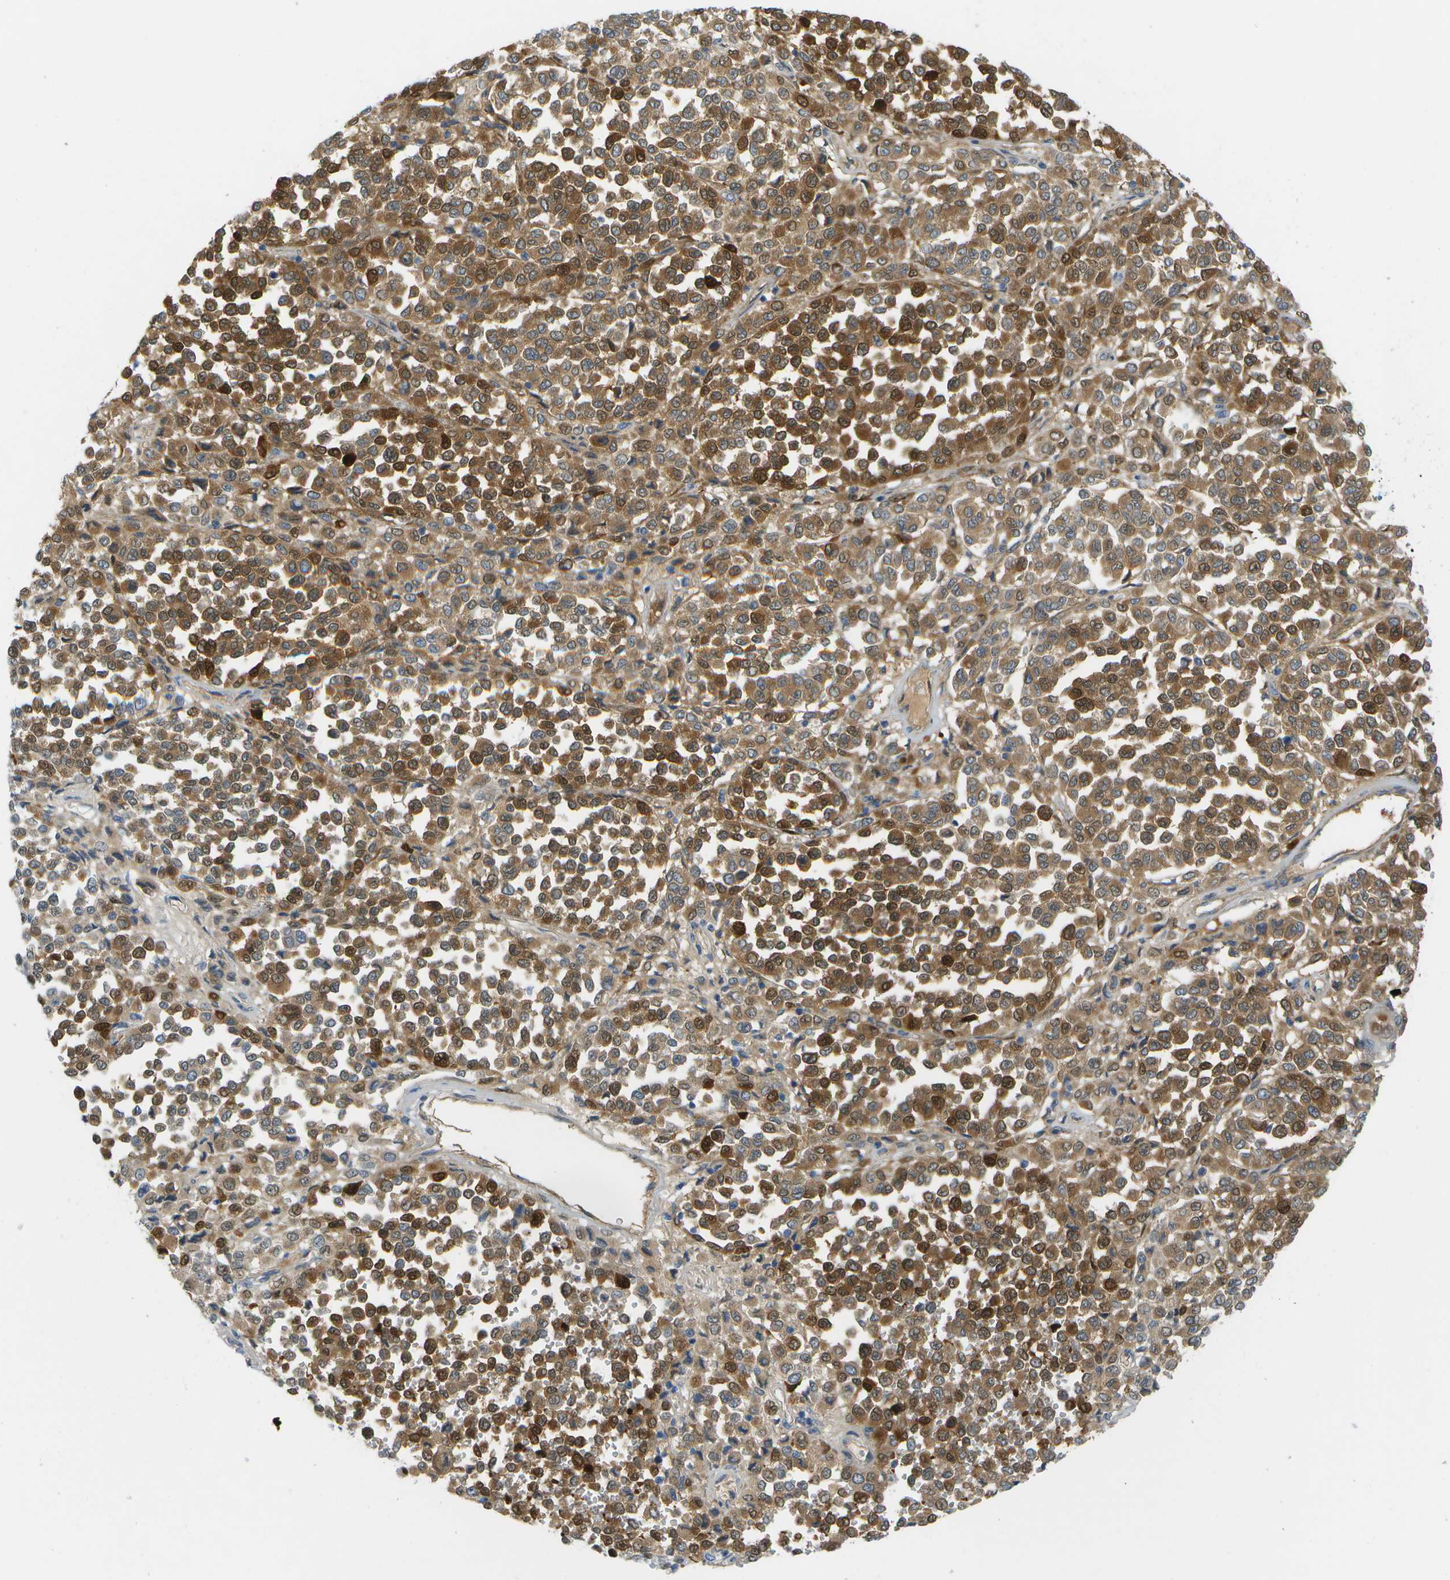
{"staining": {"intensity": "moderate", "quantity": ">75%", "location": "cytoplasmic/membranous"}, "tissue": "melanoma", "cell_type": "Tumor cells", "image_type": "cancer", "snomed": [{"axis": "morphology", "description": "Malignant melanoma, Metastatic site"}, {"axis": "topography", "description": "Pancreas"}], "caption": "A photomicrograph of human malignant melanoma (metastatic site) stained for a protein displays moderate cytoplasmic/membranous brown staining in tumor cells. (brown staining indicates protein expression, while blue staining denotes nuclei).", "gene": "CUL9", "patient": {"sex": "female", "age": 30}}